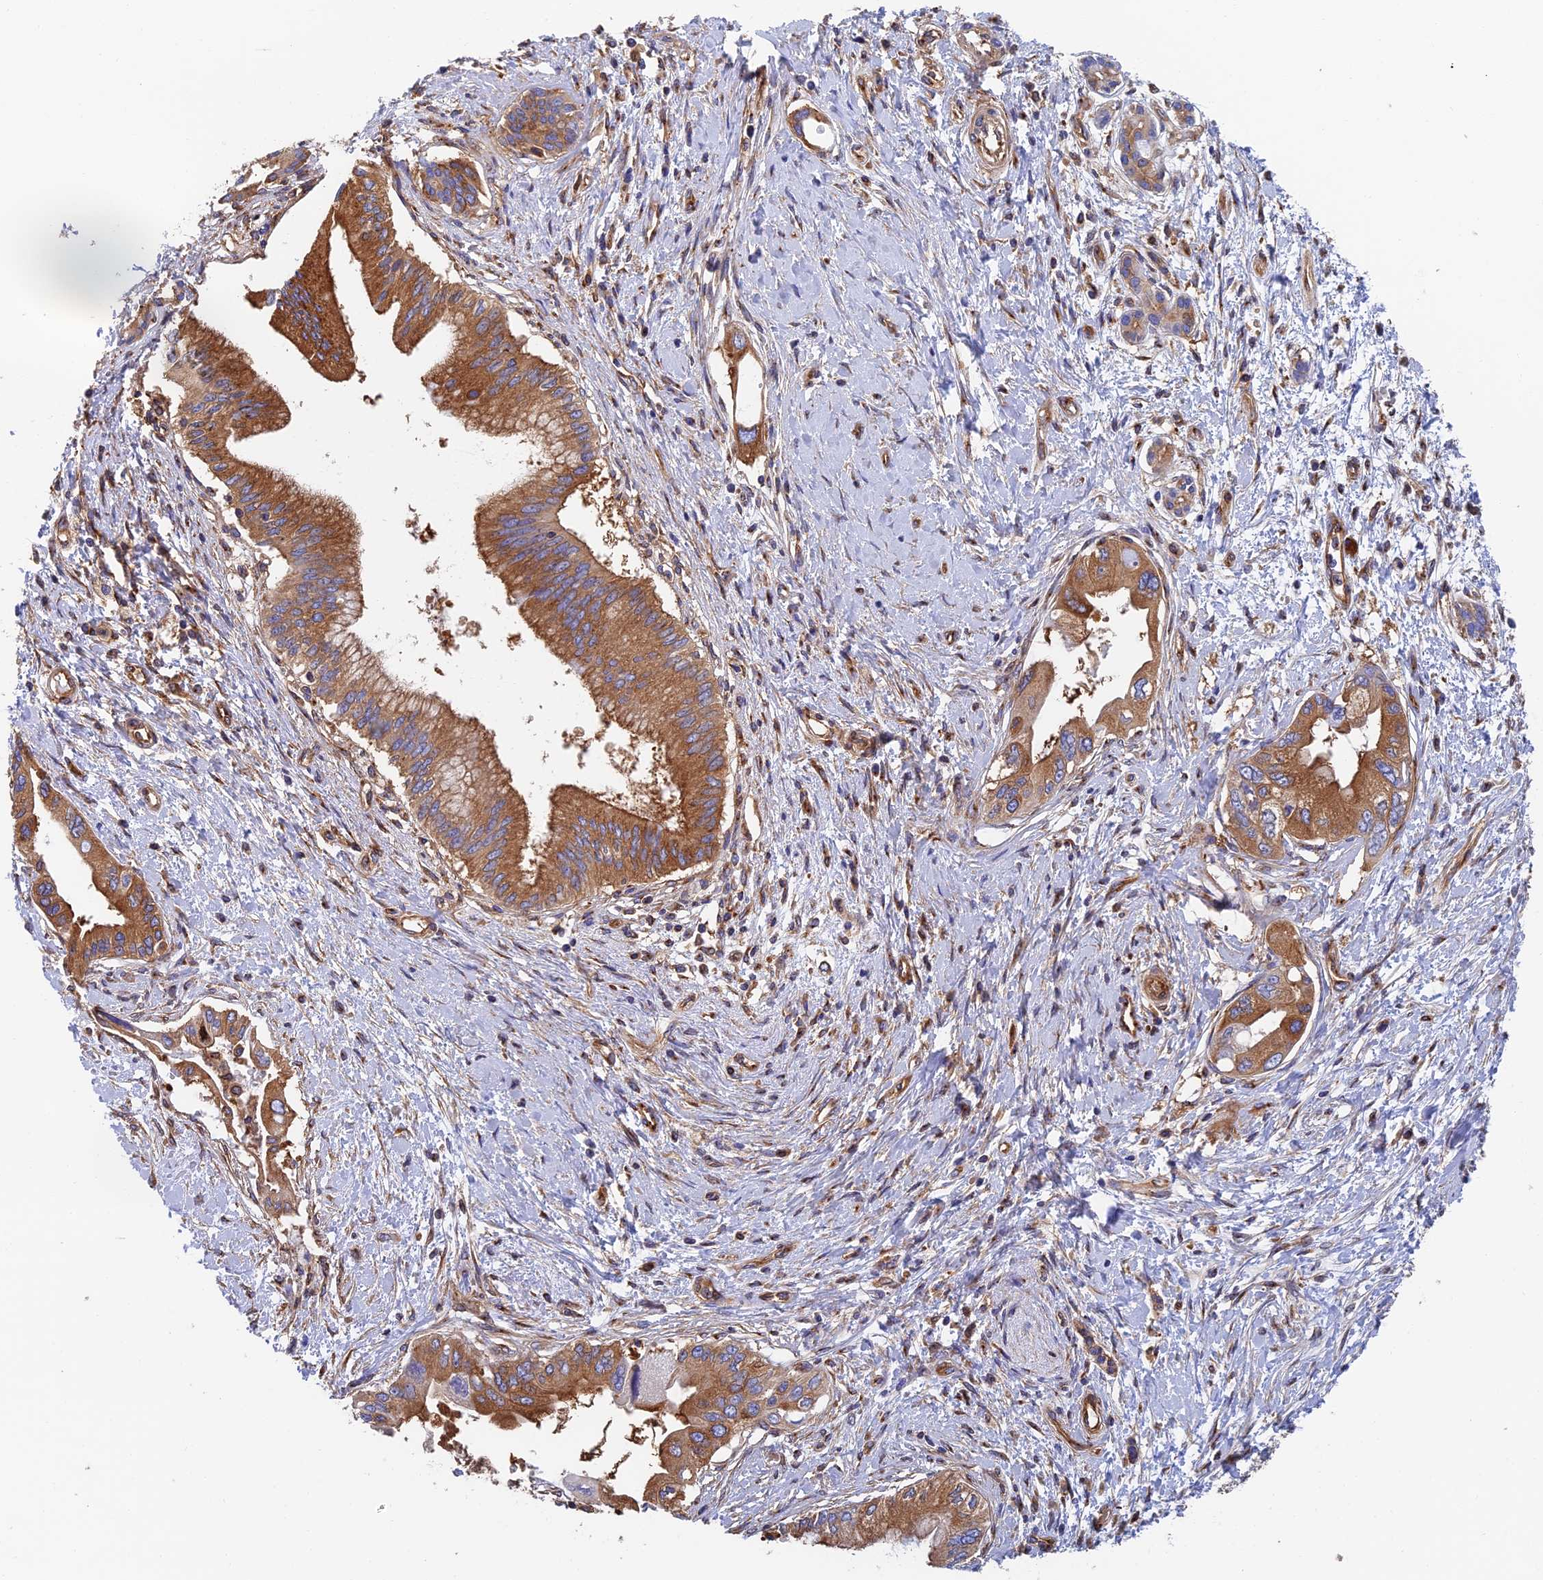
{"staining": {"intensity": "strong", "quantity": ">75%", "location": "cytoplasmic/membranous"}, "tissue": "pancreatic cancer", "cell_type": "Tumor cells", "image_type": "cancer", "snomed": [{"axis": "morphology", "description": "Adenocarcinoma, NOS"}, {"axis": "topography", "description": "Pancreas"}], "caption": "The photomicrograph reveals a brown stain indicating the presence of a protein in the cytoplasmic/membranous of tumor cells in adenocarcinoma (pancreatic).", "gene": "DCTN2", "patient": {"sex": "male", "age": 46}}